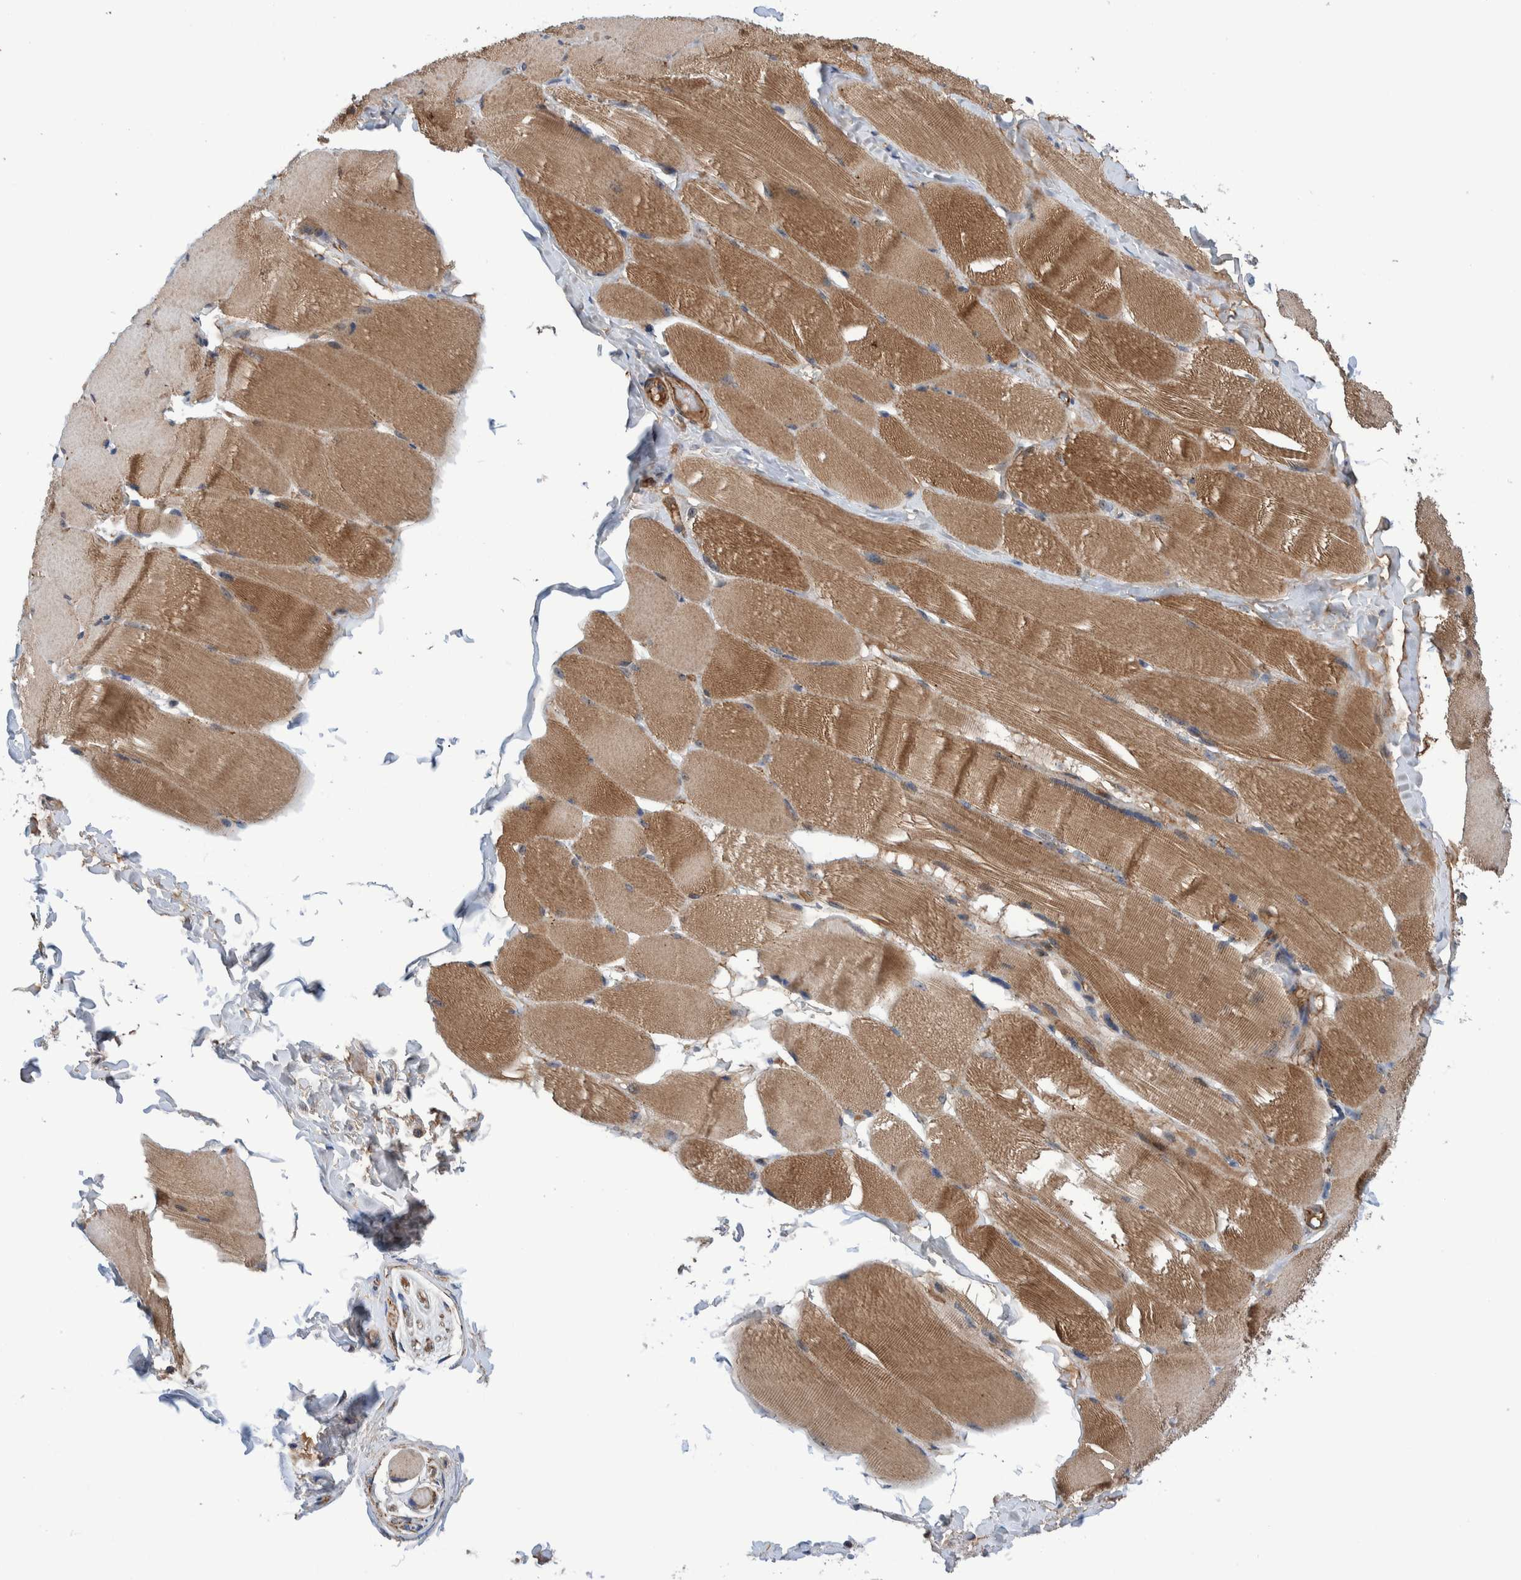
{"staining": {"intensity": "moderate", "quantity": ">75%", "location": "cytoplasmic/membranous"}, "tissue": "skeletal muscle", "cell_type": "Myocytes", "image_type": "normal", "snomed": [{"axis": "morphology", "description": "Normal tissue, NOS"}, {"axis": "topography", "description": "Skin"}, {"axis": "topography", "description": "Skeletal muscle"}], "caption": "Protein positivity by immunohistochemistry (IHC) displays moderate cytoplasmic/membranous positivity in about >75% of myocytes in unremarkable skeletal muscle.", "gene": "ENSG00000262660", "patient": {"sex": "male", "age": 83}}